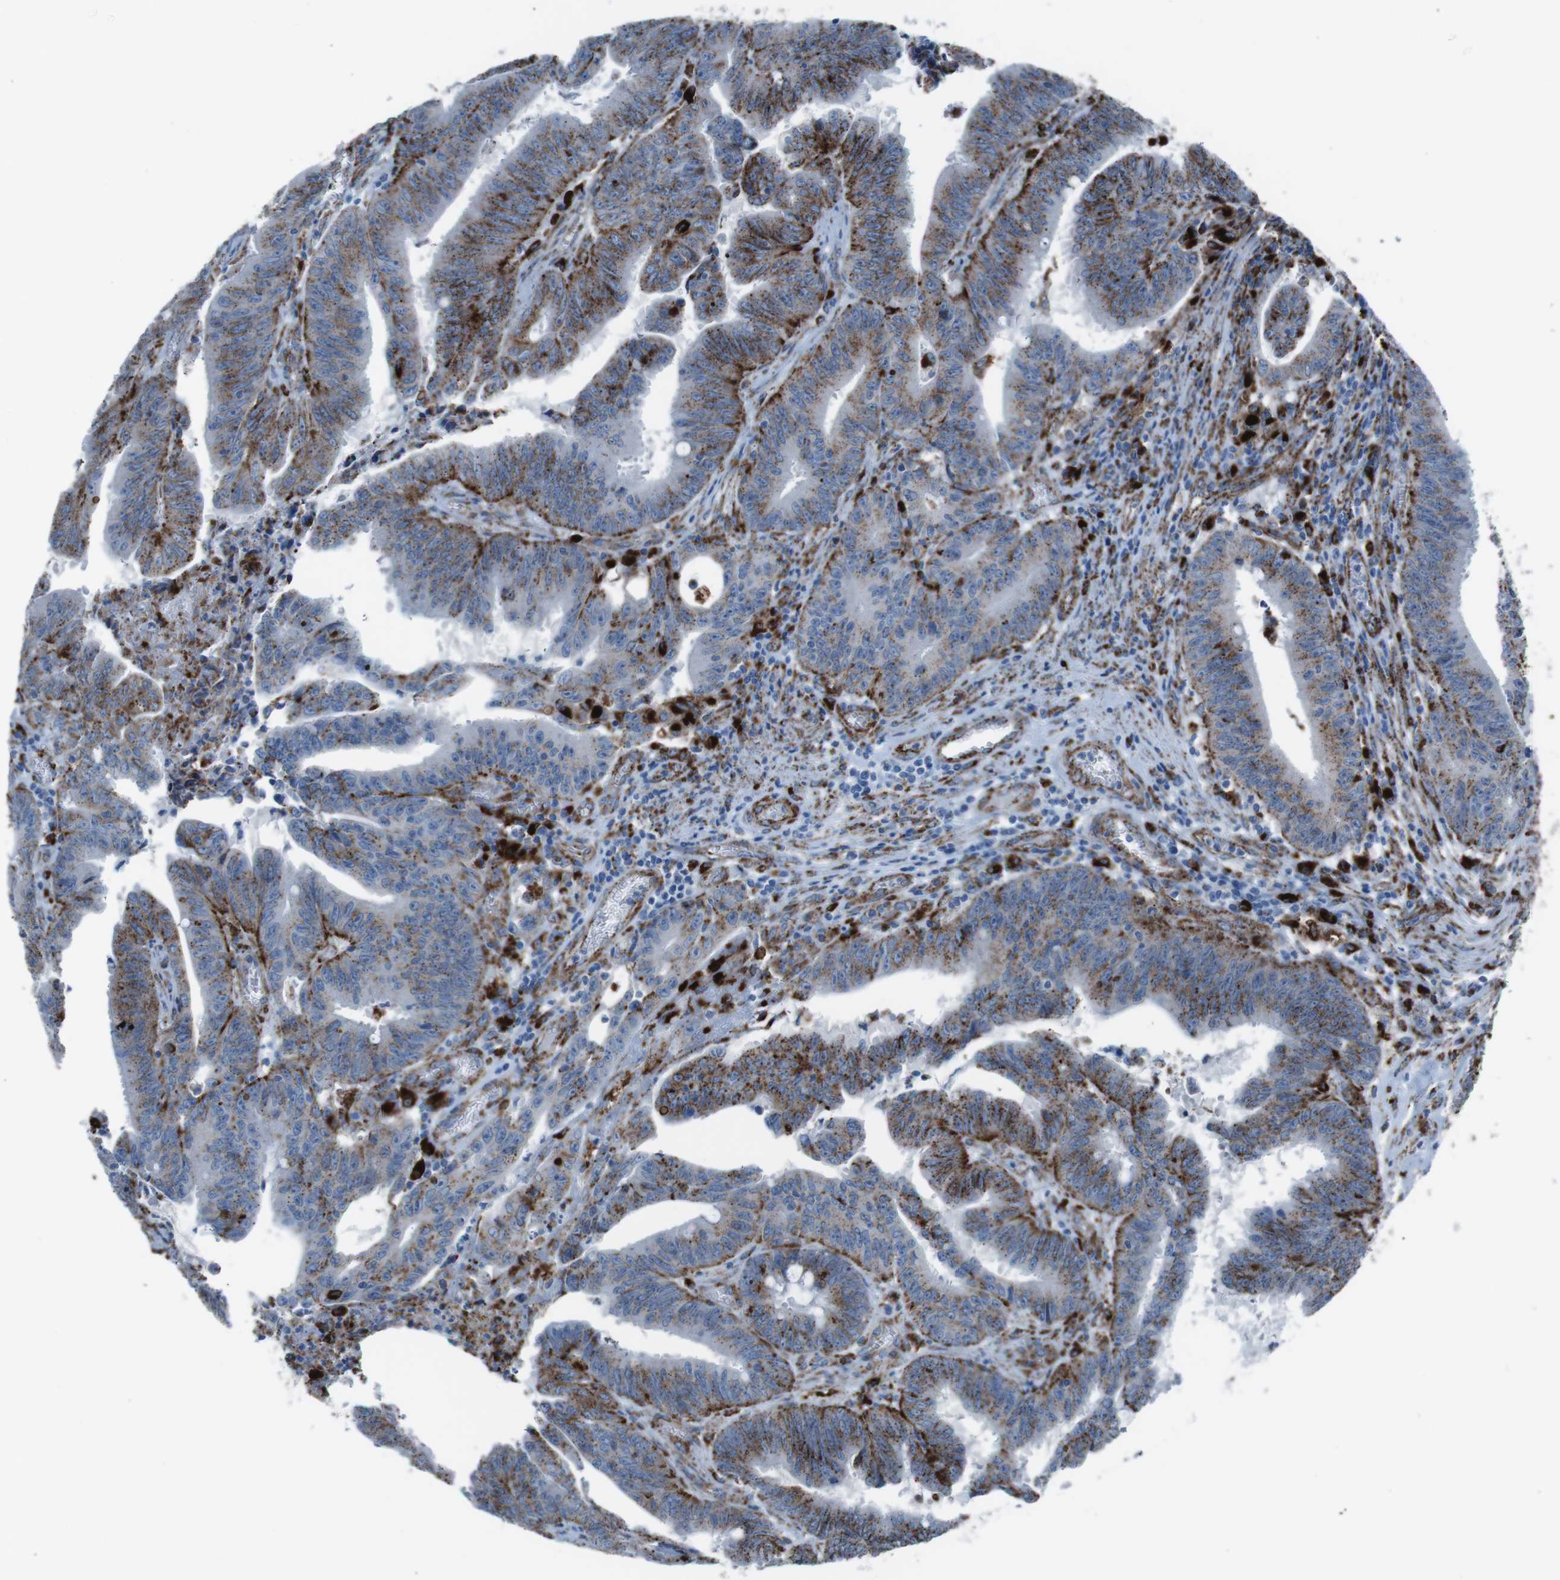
{"staining": {"intensity": "strong", "quantity": "25%-75%", "location": "cytoplasmic/membranous"}, "tissue": "colorectal cancer", "cell_type": "Tumor cells", "image_type": "cancer", "snomed": [{"axis": "morphology", "description": "Adenocarcinoma, NOS"}, {"axis": "topography", "description": "Colon"}], "caption": "This histopathology image shows colorectal cancer stained with immunohistochemistry (IHC) to label a protein in brown. The cytoplasmic/membranous of tumor cells show strong positivity for the protein. Nuclei are counter-stained blue.", "gene": "SCARB2", "patient": {"sex": "male", "age": 45}}